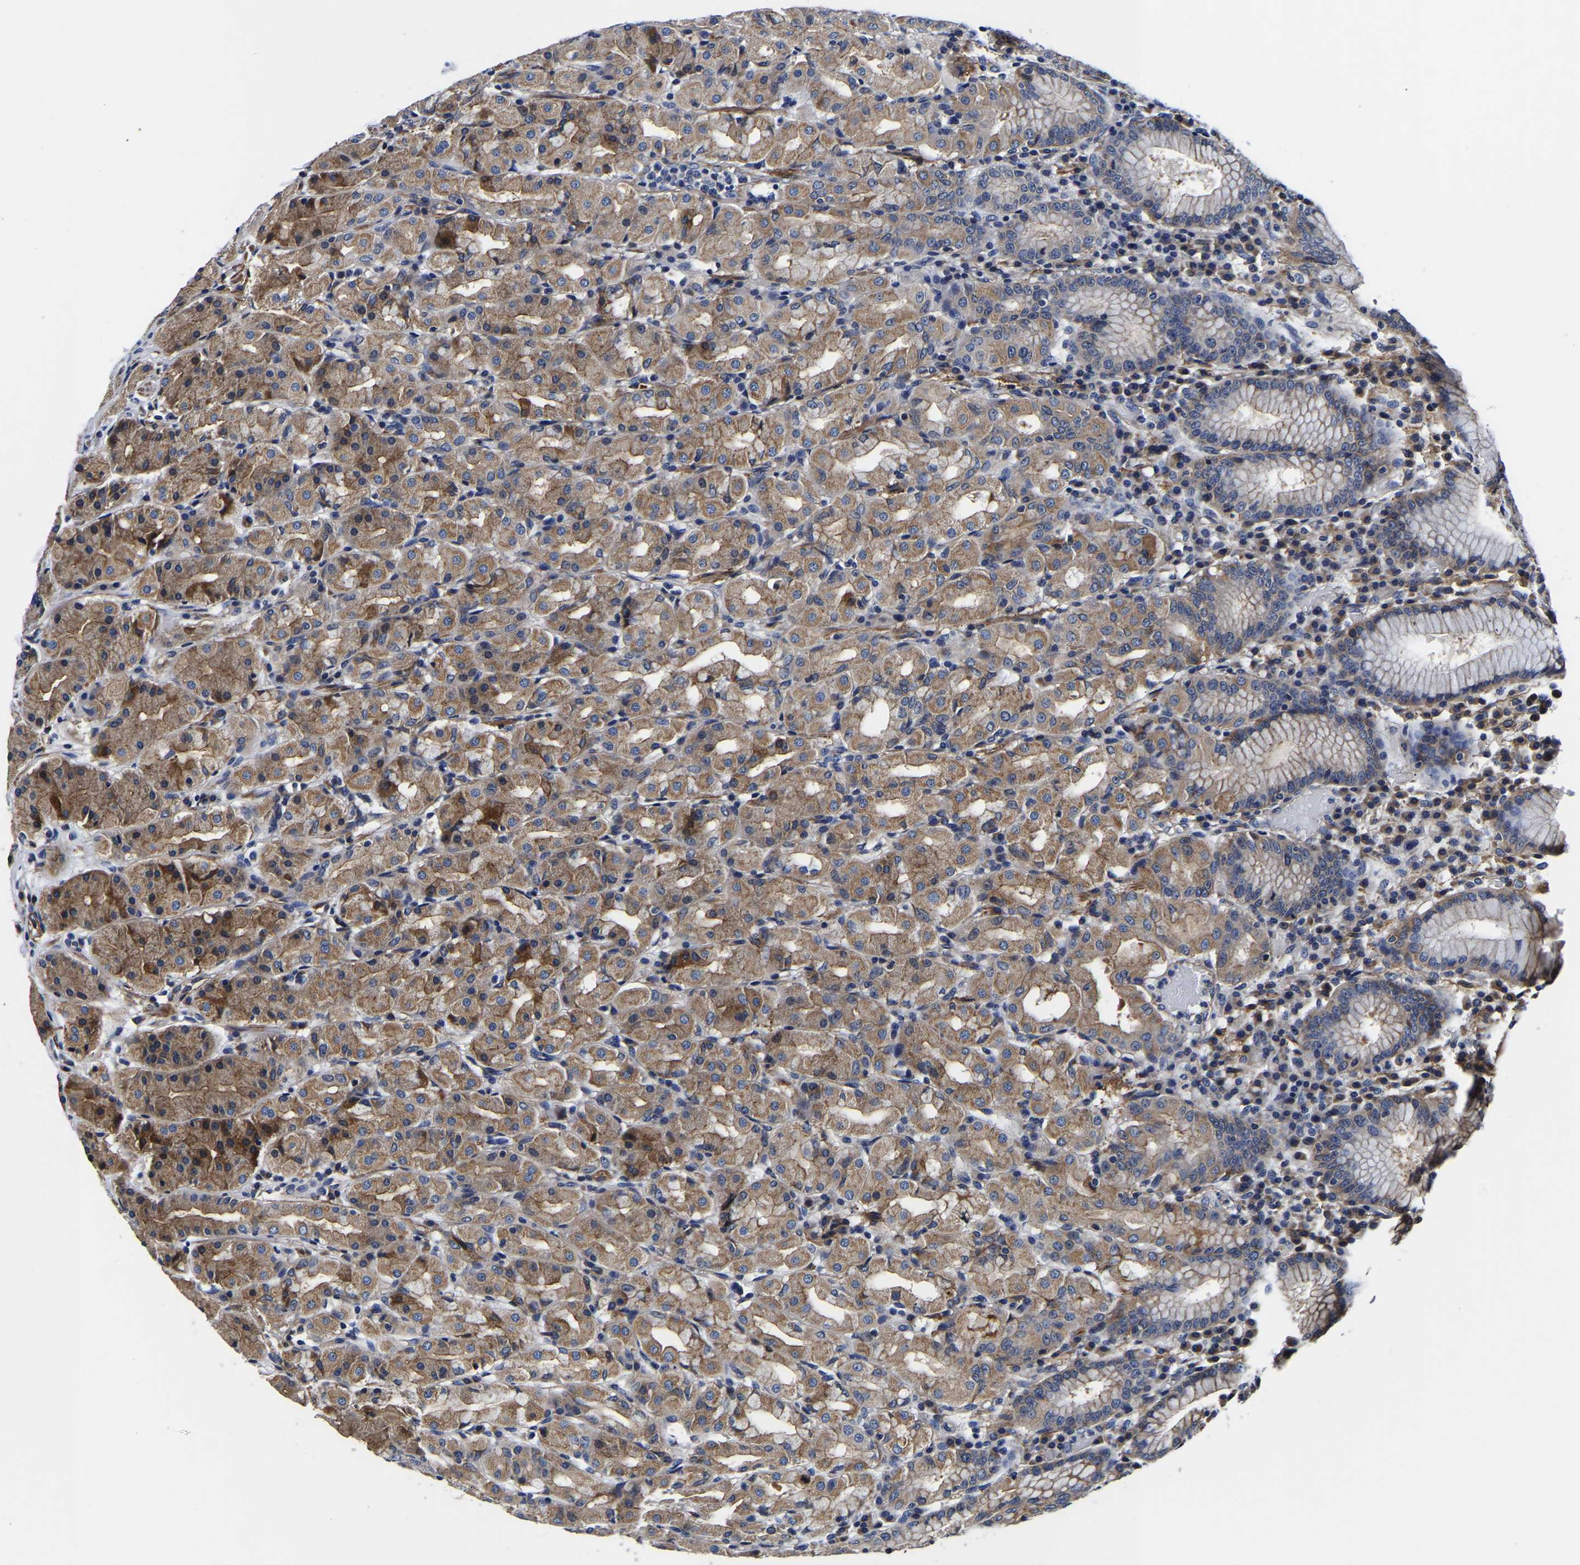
{"staining": {"intensity": "strong", "quantity": "25%-75%", "location": "cytoplasmic/membranous"}, "tissue": "stomach", "cell_type": "Glandular cells", "image_type": "normal", "snomed": [{"axis": "morphology", "description": "Normal tissue, NOS"}, {"axis": "topography", "description": "Stomach"}, {"axis": "topography", "description": "Stomach, lower"}], "caption": "Immunohistochemistry (IHC) image of unremarkable stomach stained for a protein (brown), which reveals high levels of strong cytoplasmic/membranous positivity in approximately 25%-75% of glandular cells.", "gene": "KCTD17", "patient": {"sex": "female", "age": 56}}